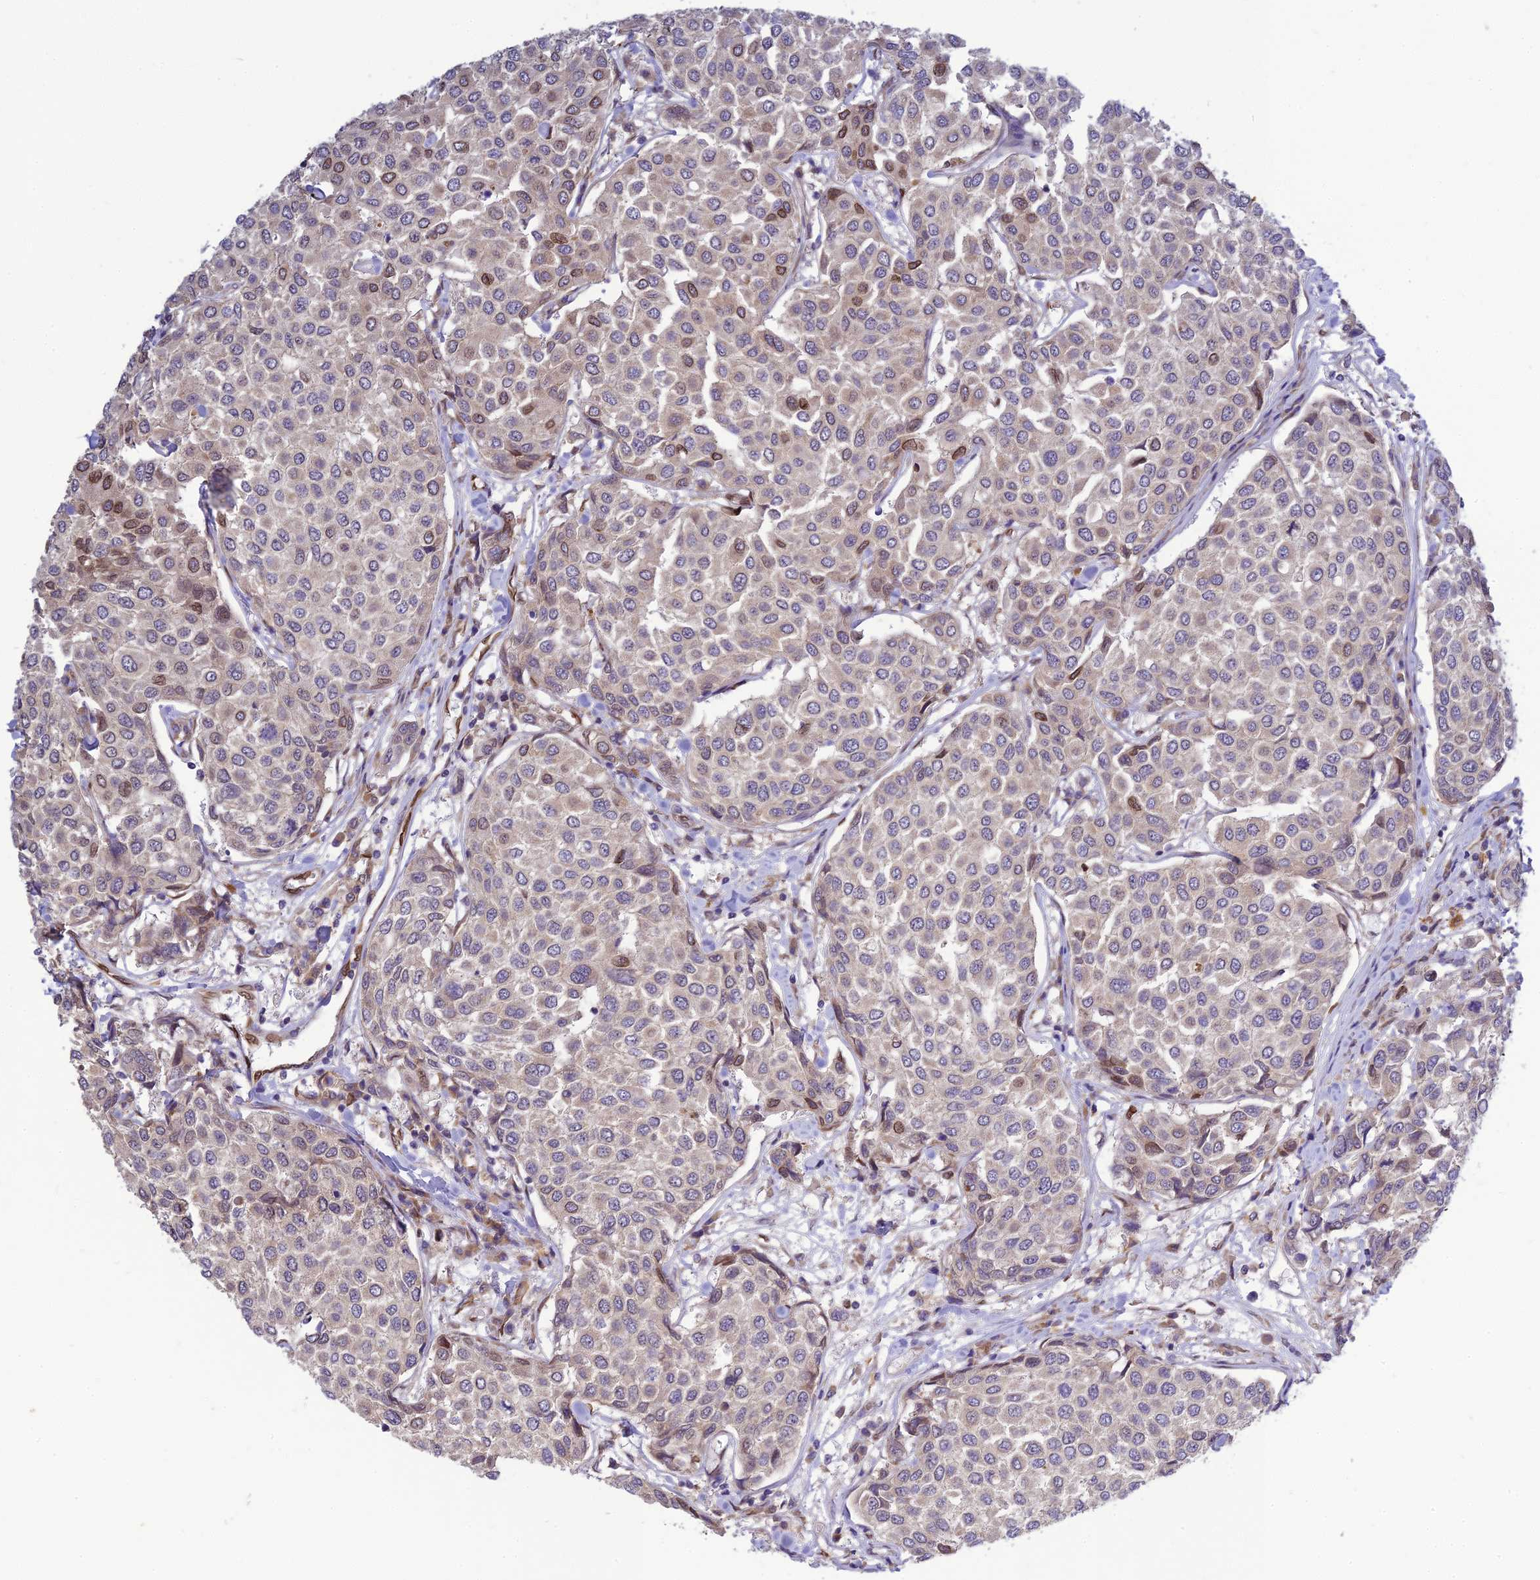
{"staining": {"intensity": "moderate", "quantity": "<25%", "location": "nuclear"}, "tissue": "breast cancer", "cell_type": "Tumor cells", "image_type": "cancer", "snomed": [{"axis": "morphology", "description": "Duct carcinoma"}, {"axis": "topography", "description": "Breast"}], "caption": "Protein expression analysis of human breast cancer (infiltrating ductal carcinoma) reveals moderate nuclear staining in about <25% of tumor cells. Nuclei are stained in blue.", "gene": "SKIC8", "patient": {"sex": "female", "age": 55}}